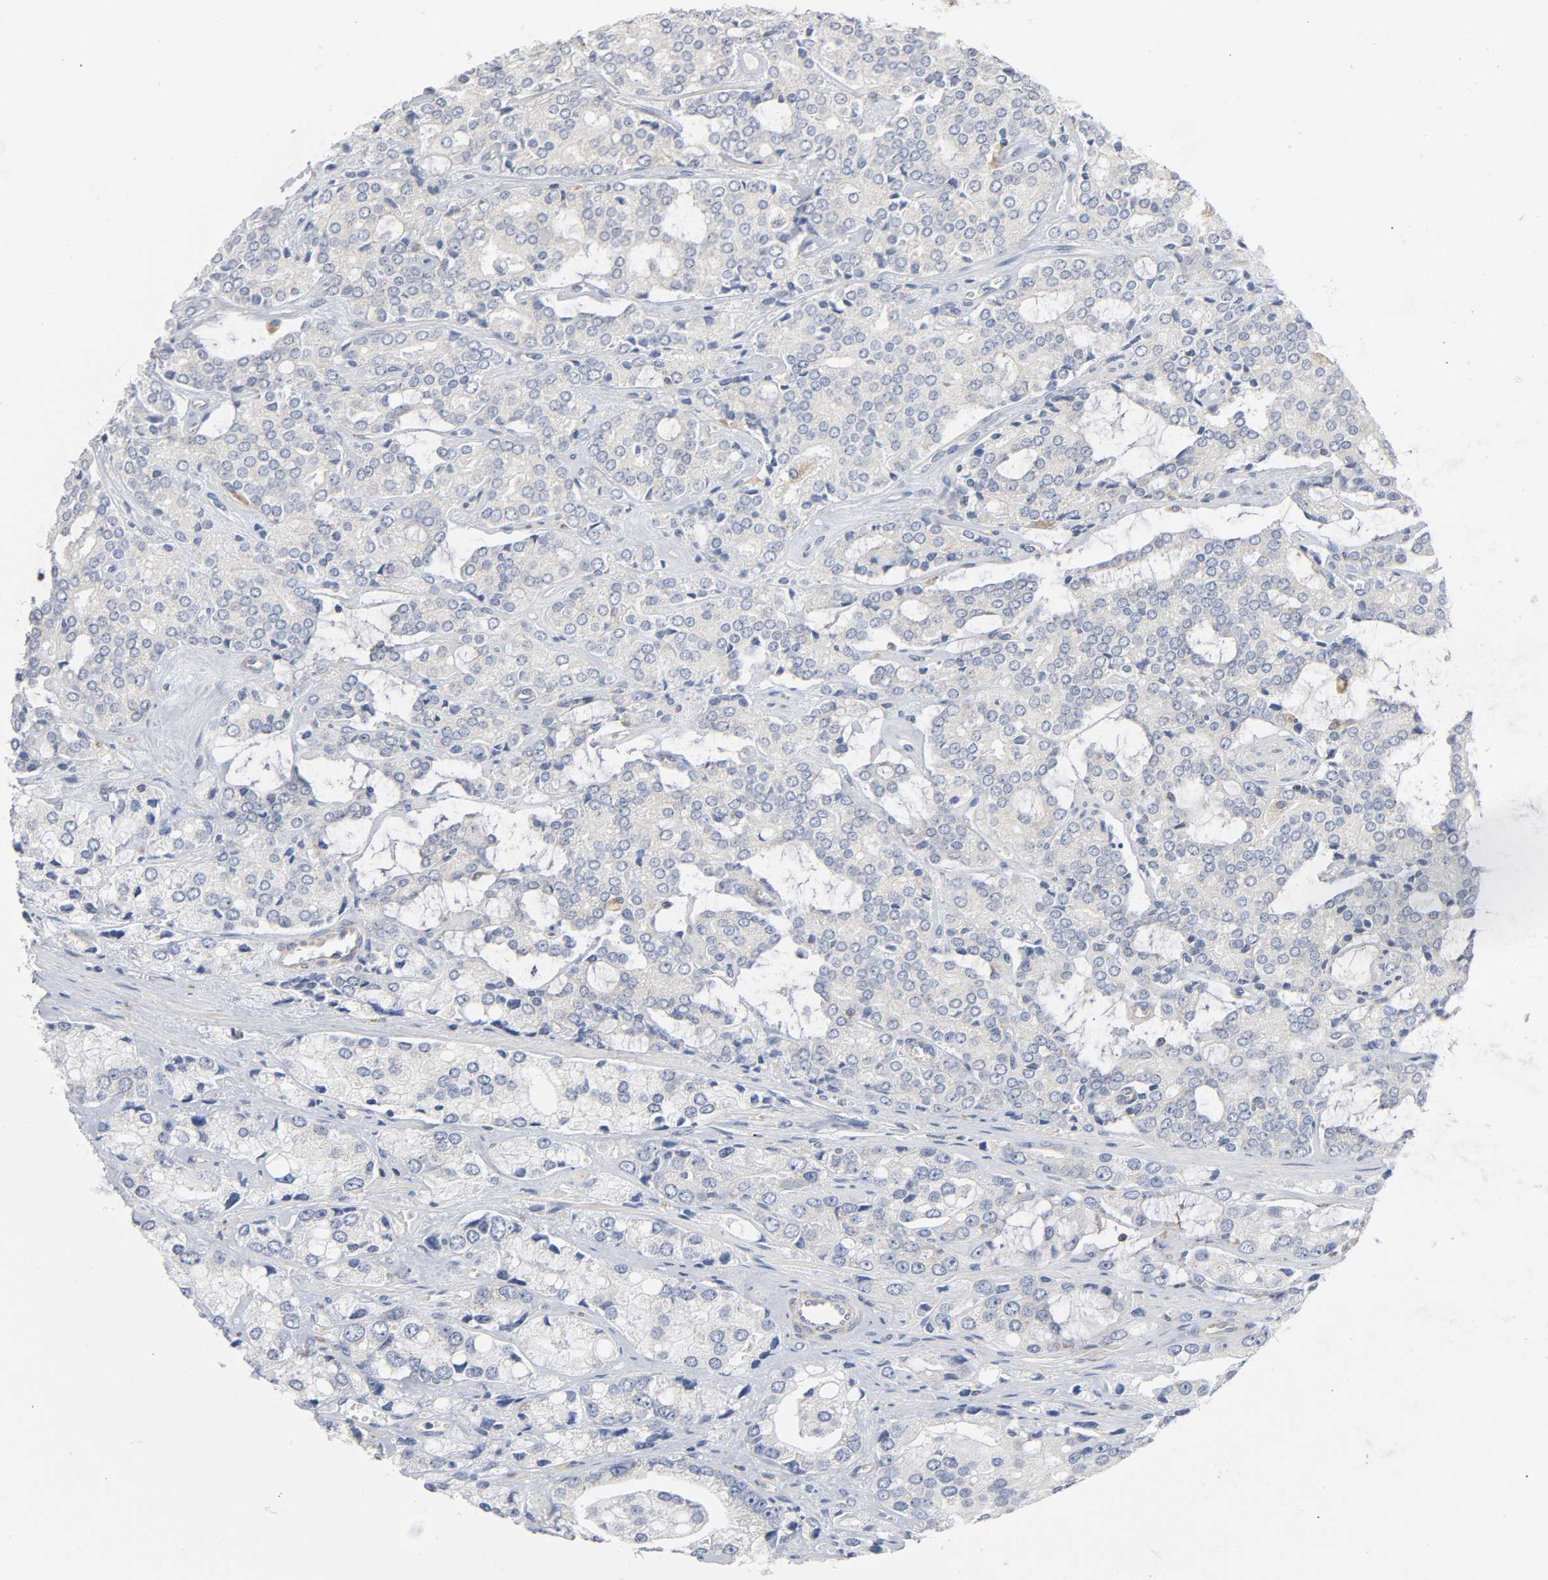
{"staining": {"intensity": "negative", "quantity": "none", "location": "none"}, "tissue": "prostate cancer", "cell_type": "Tumor cells", "image_type": "cancer", "snomed": [{"axis": "morphology", "description": "Adenocarcinoma, High grade"}, {"axis": "topography", "description": "Prostate"}], "caption": "Immunohistochemical staining of prostate cancer displays no significant expression in tumor cells.", "gene": "BAK1", "patient": {"sex": "male", "age": 67}}